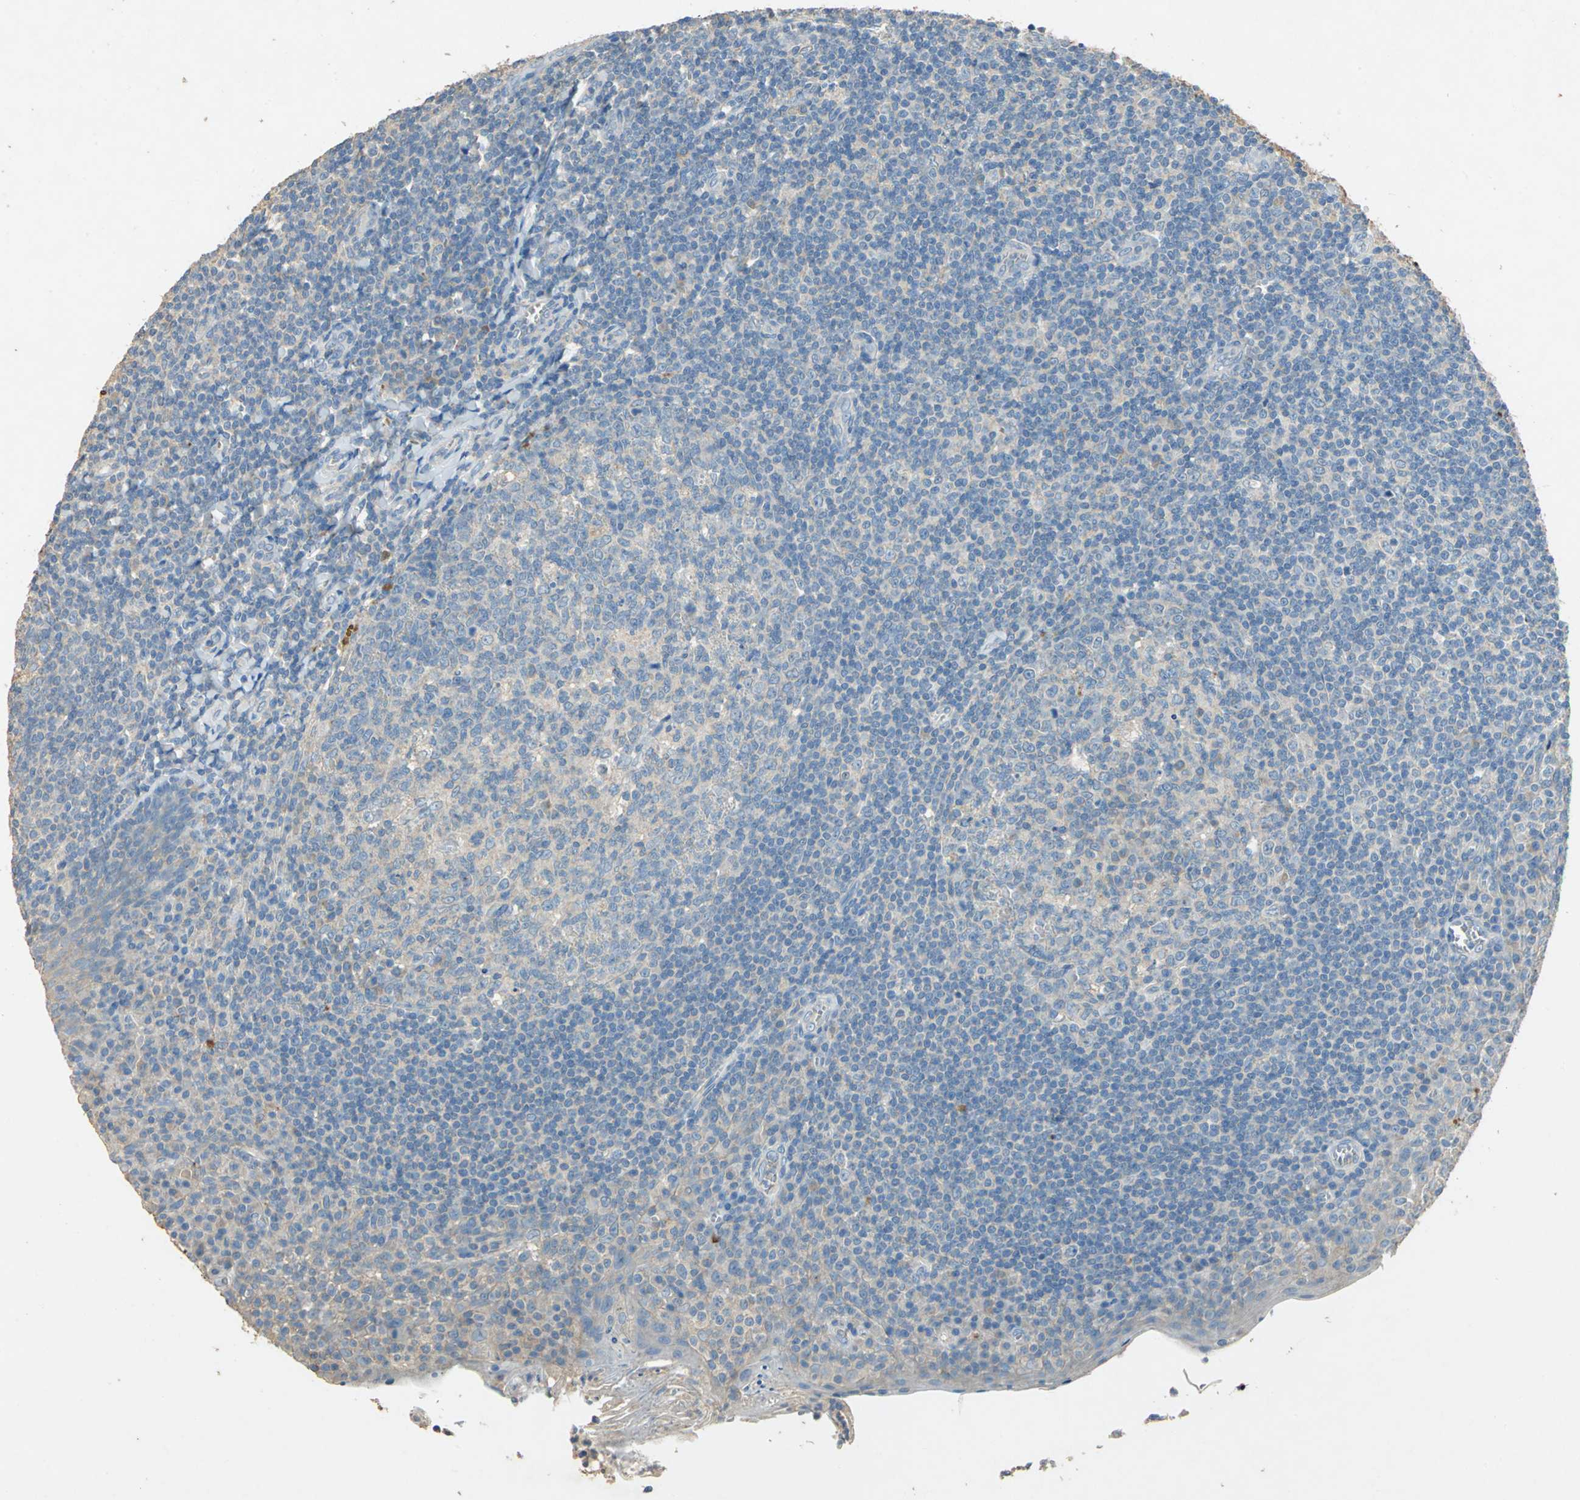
{"staining": {"intensity": "weak", "quantity": ">75%", "location": "cytoplasmic/membranous"}, "tissue": "tonsil", "cell_type": "Germinal center cells", "image_type": "normal", "snomed": [{"axis": "morphology", "description": "Normal tissue, NOS"}, {"axis": "topography", "description": "Tonsil"}], "caption": "Germinal center cells show low levels of weak cytoplasmic/membranous expression in about >75% of cells in unremarkable human tonsil. The protein is shown in brown color, while the nuclei are stained blue.", "gene": "ADAMTS5", "patient": {"sex": "male", "age": 31}}